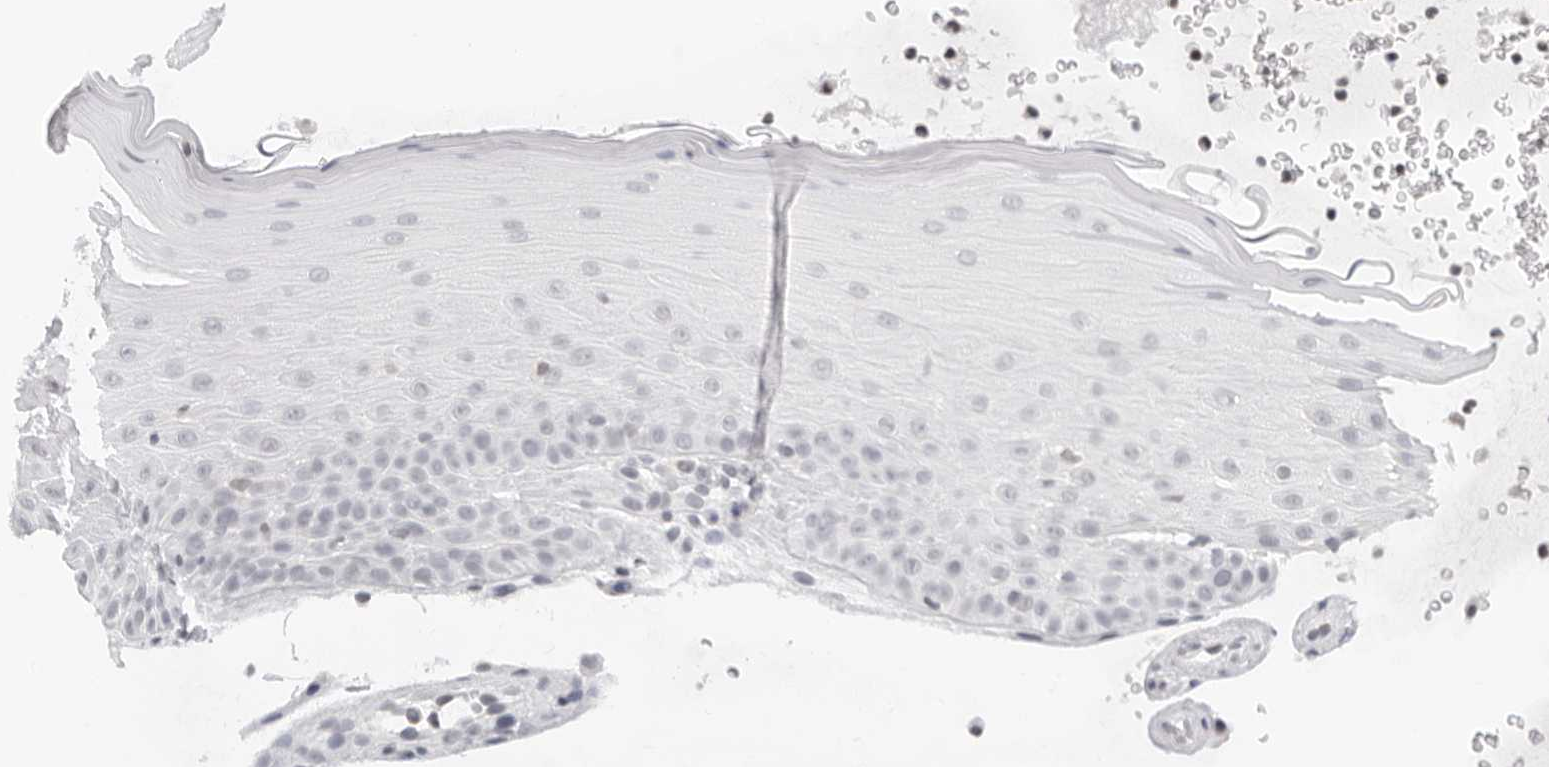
{"staining": {"intensity": "weak", "quantity": "<25%", "location": "nuclear"}, "tissue": "oral mucosa", "cell_type": "Squamous epithelial cells", "image_type": "normal", "snomed": [{"axis": "morphology", "description": "Normal tissue, NOS"}, {"axis": "topography", "description": "Oral tissue"}], "caption": "High magnification brightfield microscopy of benign oral mucosa stained with DAB (3,3'-diaminobenzidine) (brown) and counterstained with hematoxylin (blue): squamous epithelial cells show no significant positivity. The staining was performed using DAB (3,3'-diaminobenzidine) to visualize the protein expression in brown, while the nuclei were stained in blue with hematoxylin (Magnification: 20x).", "gene": "FLG2", "patient": {"sex": "male", "age": 13}}